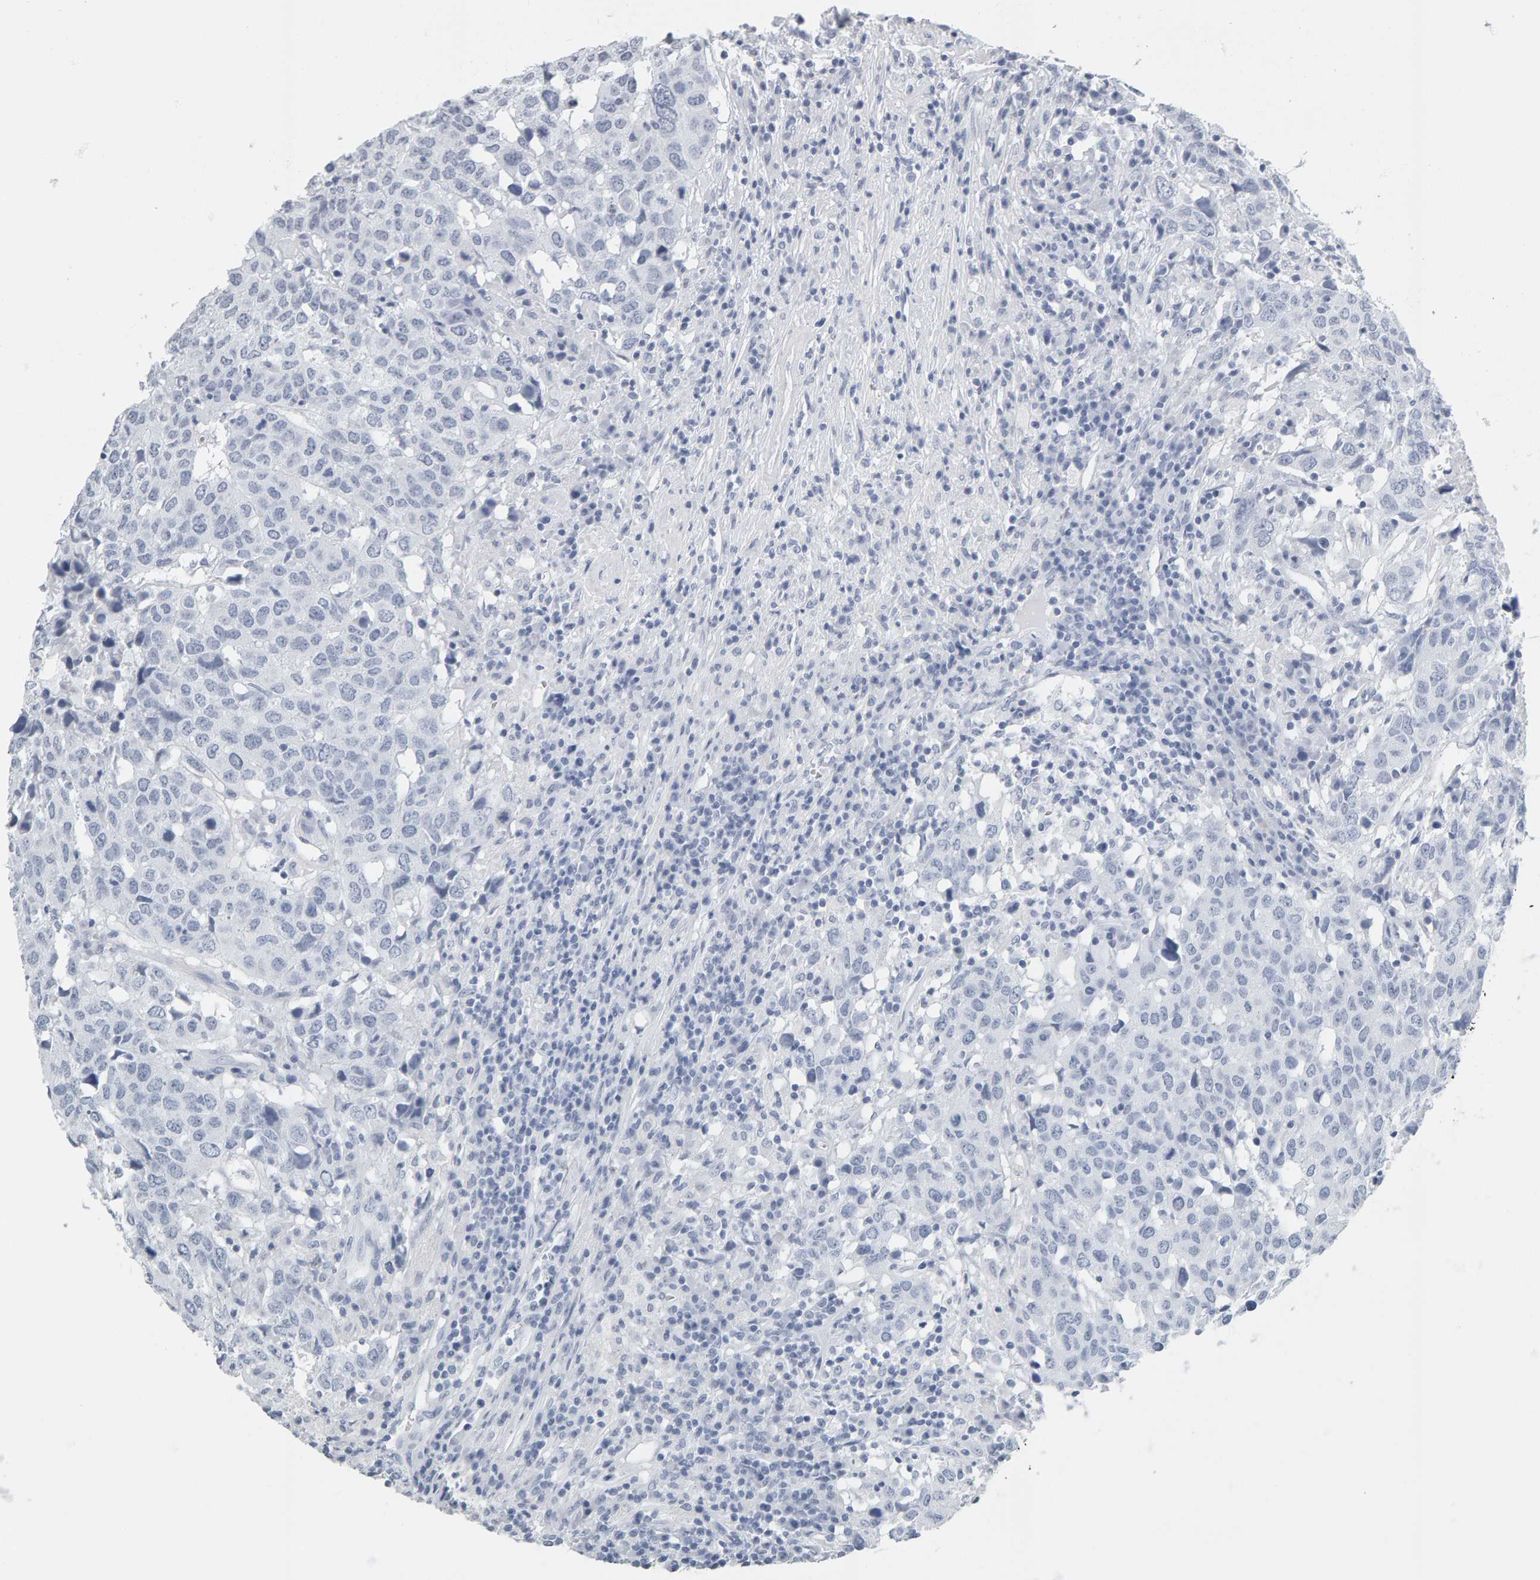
{"staining": {"intensity": "negative", "quantity": "none", "location": "none"}, "tissue": "head and neck cancer", "cell_type": "Tumor cells", "image_type": "cancer", "snomed": [{"axis": "morphology", "description": "Squamous cell carcinoma, NOS"}, {"axis": "topography", "description": "Head-Neck"}], "caption": "Tumor cells show no significant protein staining in head and neck cancer.", "gene": "SPACA3", "patient": {"sex": "male", "age": 66}}